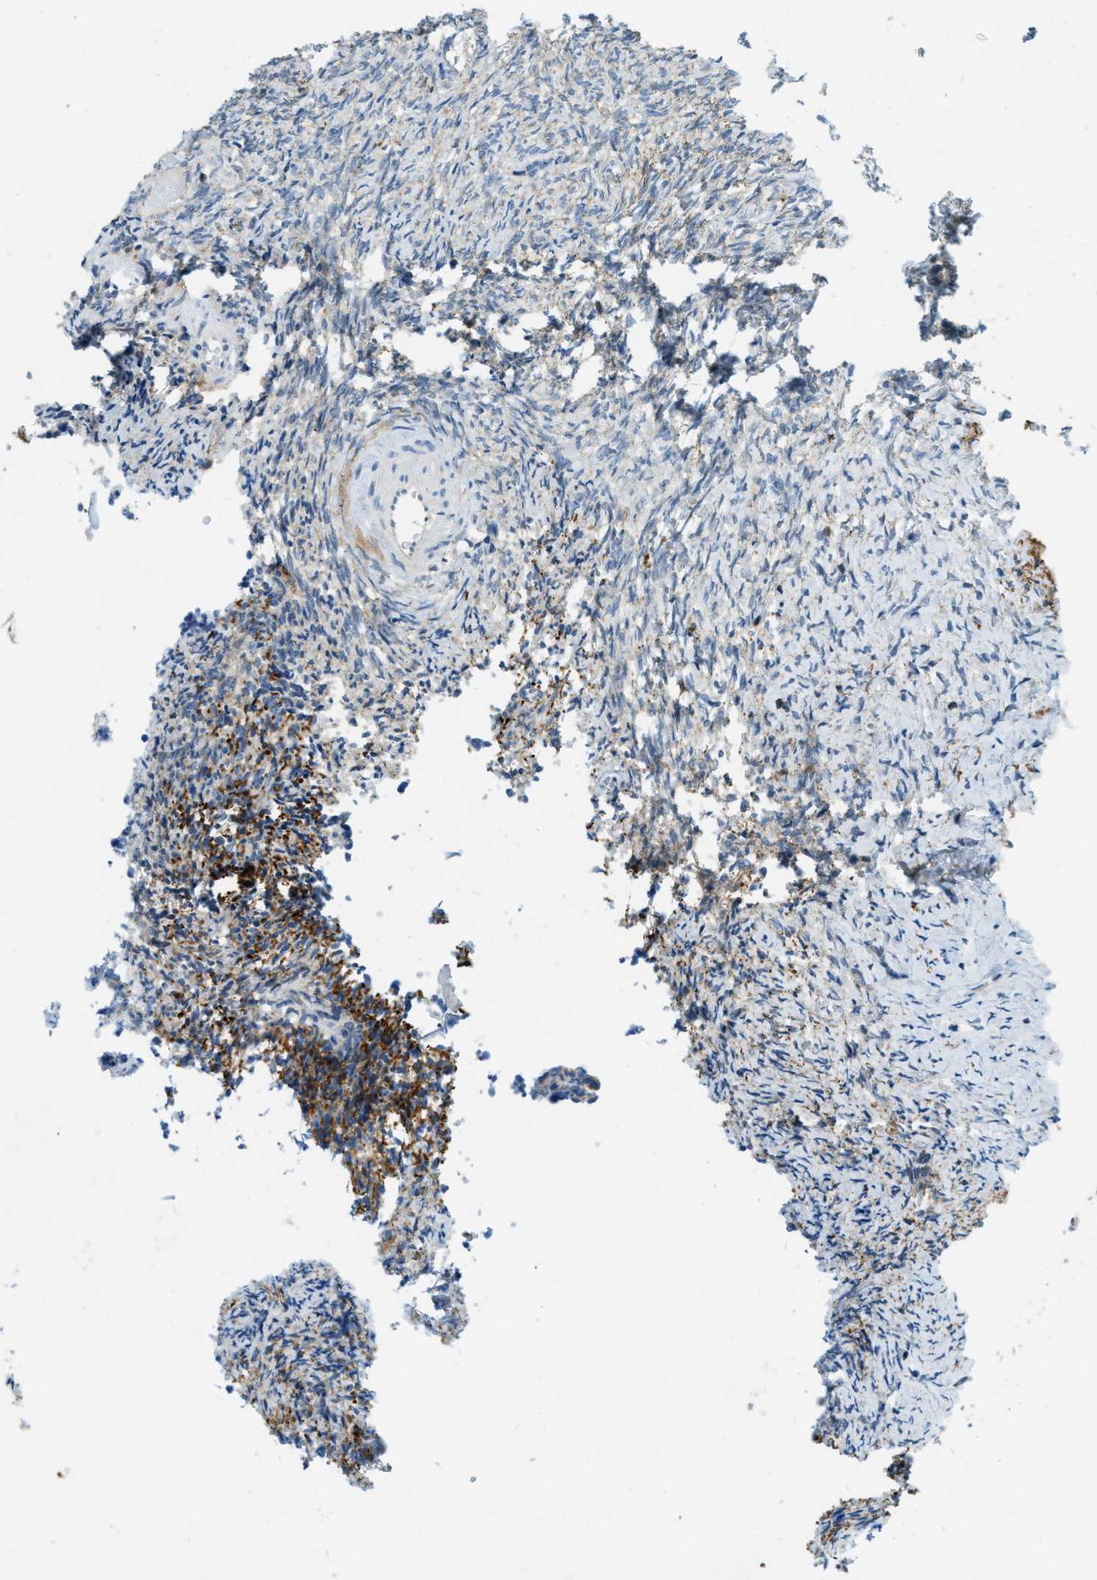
{"staining": {"intensity": "negative", "quantity": "none", "location": "none"}, "tissue": "ovary", "cell_type": "Ovarian stroma cells", "image_type": "normal", "snomed": [{"axis": "morphology", "description": "Normal tissue, NOS"}, {"axis": "topography", "description": "Ovary"}], "caption": "This is a micrograph of immunohistochemistry (IHC) staining of normal ovary, which shows no expression in ovarian stroma cells.", "gene": "PLBD2", "patient": {"sex": "female", "age": 41}}